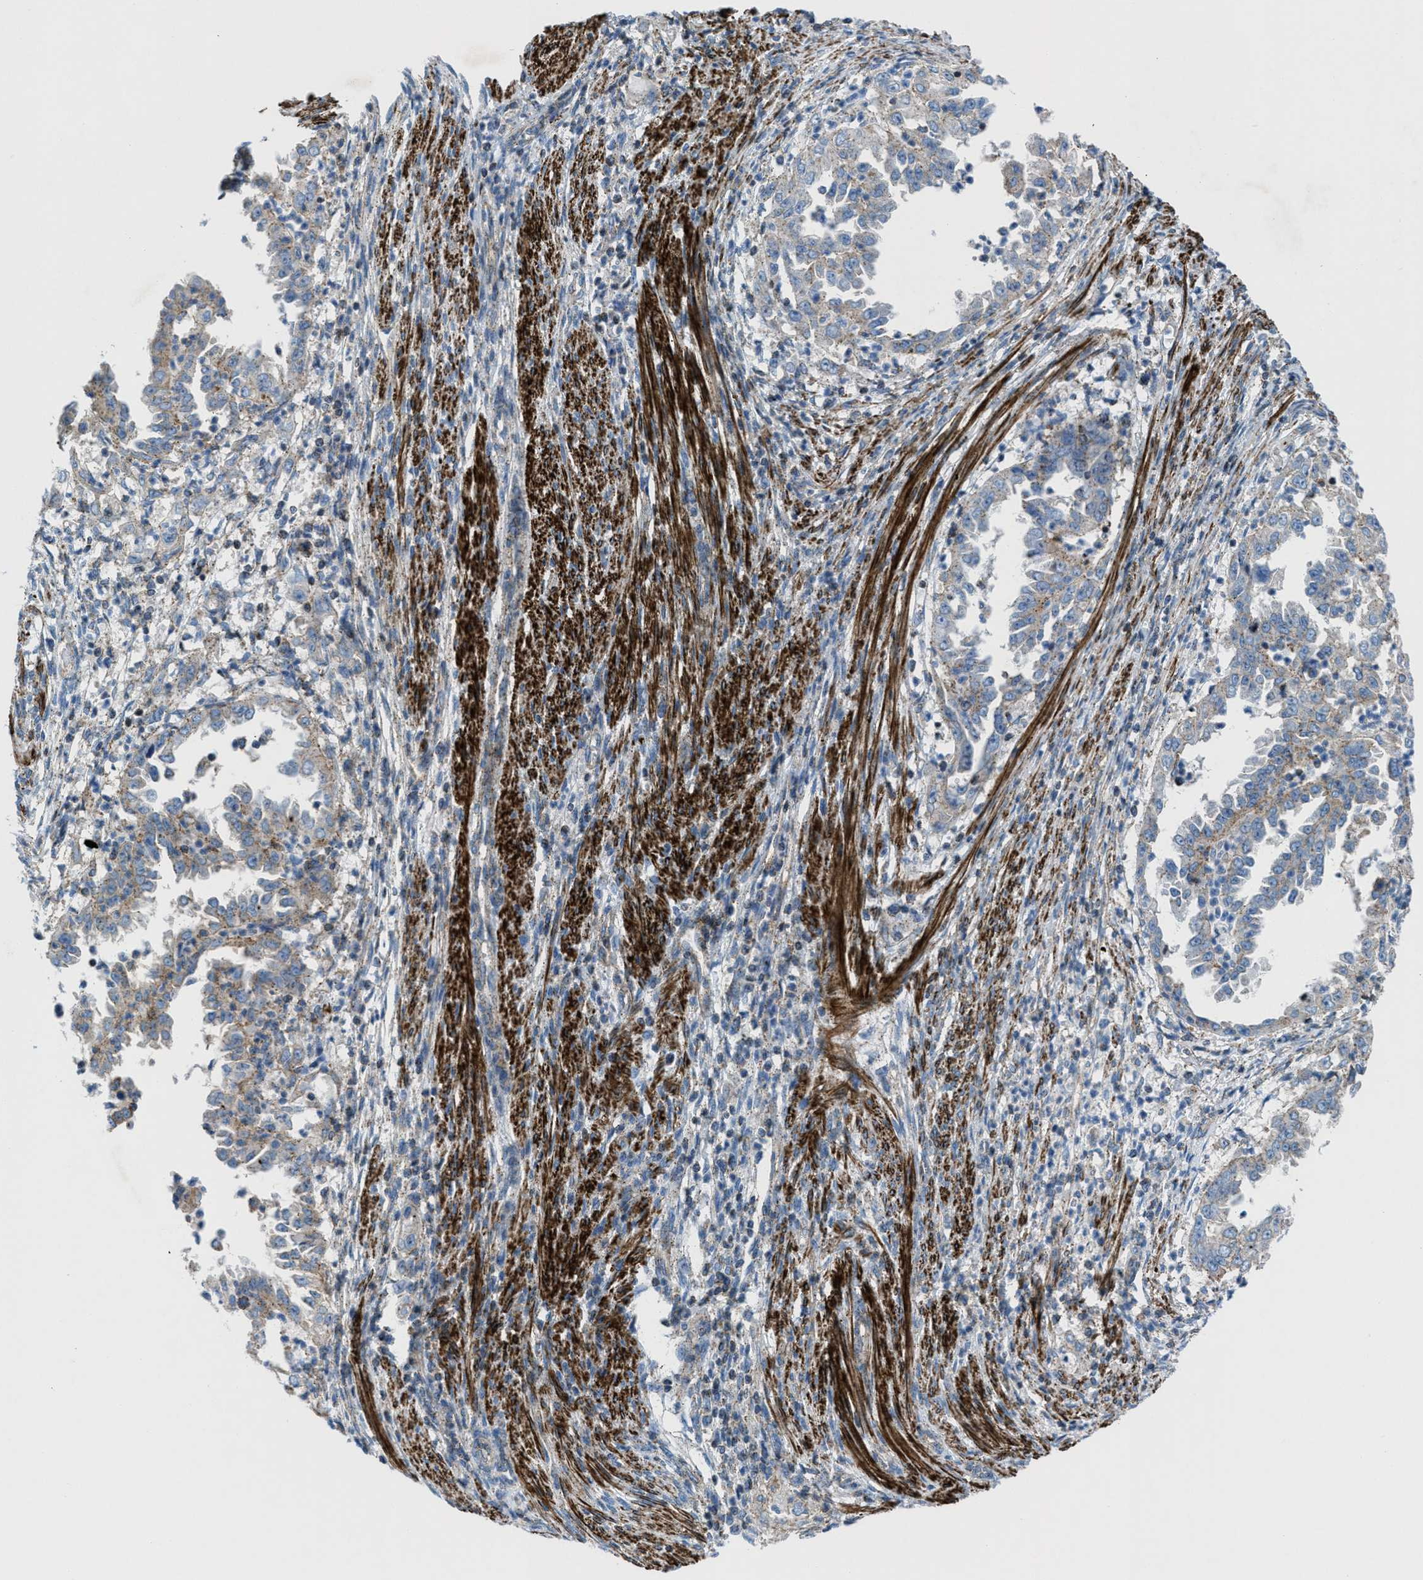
{"staining": {"intensity": "weak", "quantity": ">75%", "location": "cytoplasmic/membranous"}, "tissue": "endometrial cancer", "cell_type": "Tumor cells", "image_type": "cancer", "snomed": [{"axis": "morphology", "description": "Adenocarcinoma, NOS"}, {"axis": "topography", "description": "Endometrium"}], "caption": "Approximately >75% of tumor cells in endometrial cancer (adenocarcinoma) display weak cytoplasmic/membranous protein expression as visualized by brown immunohistochemical staining.", "gene": "MFSD13A", "patient": {"sex": "female", "age": 85}}